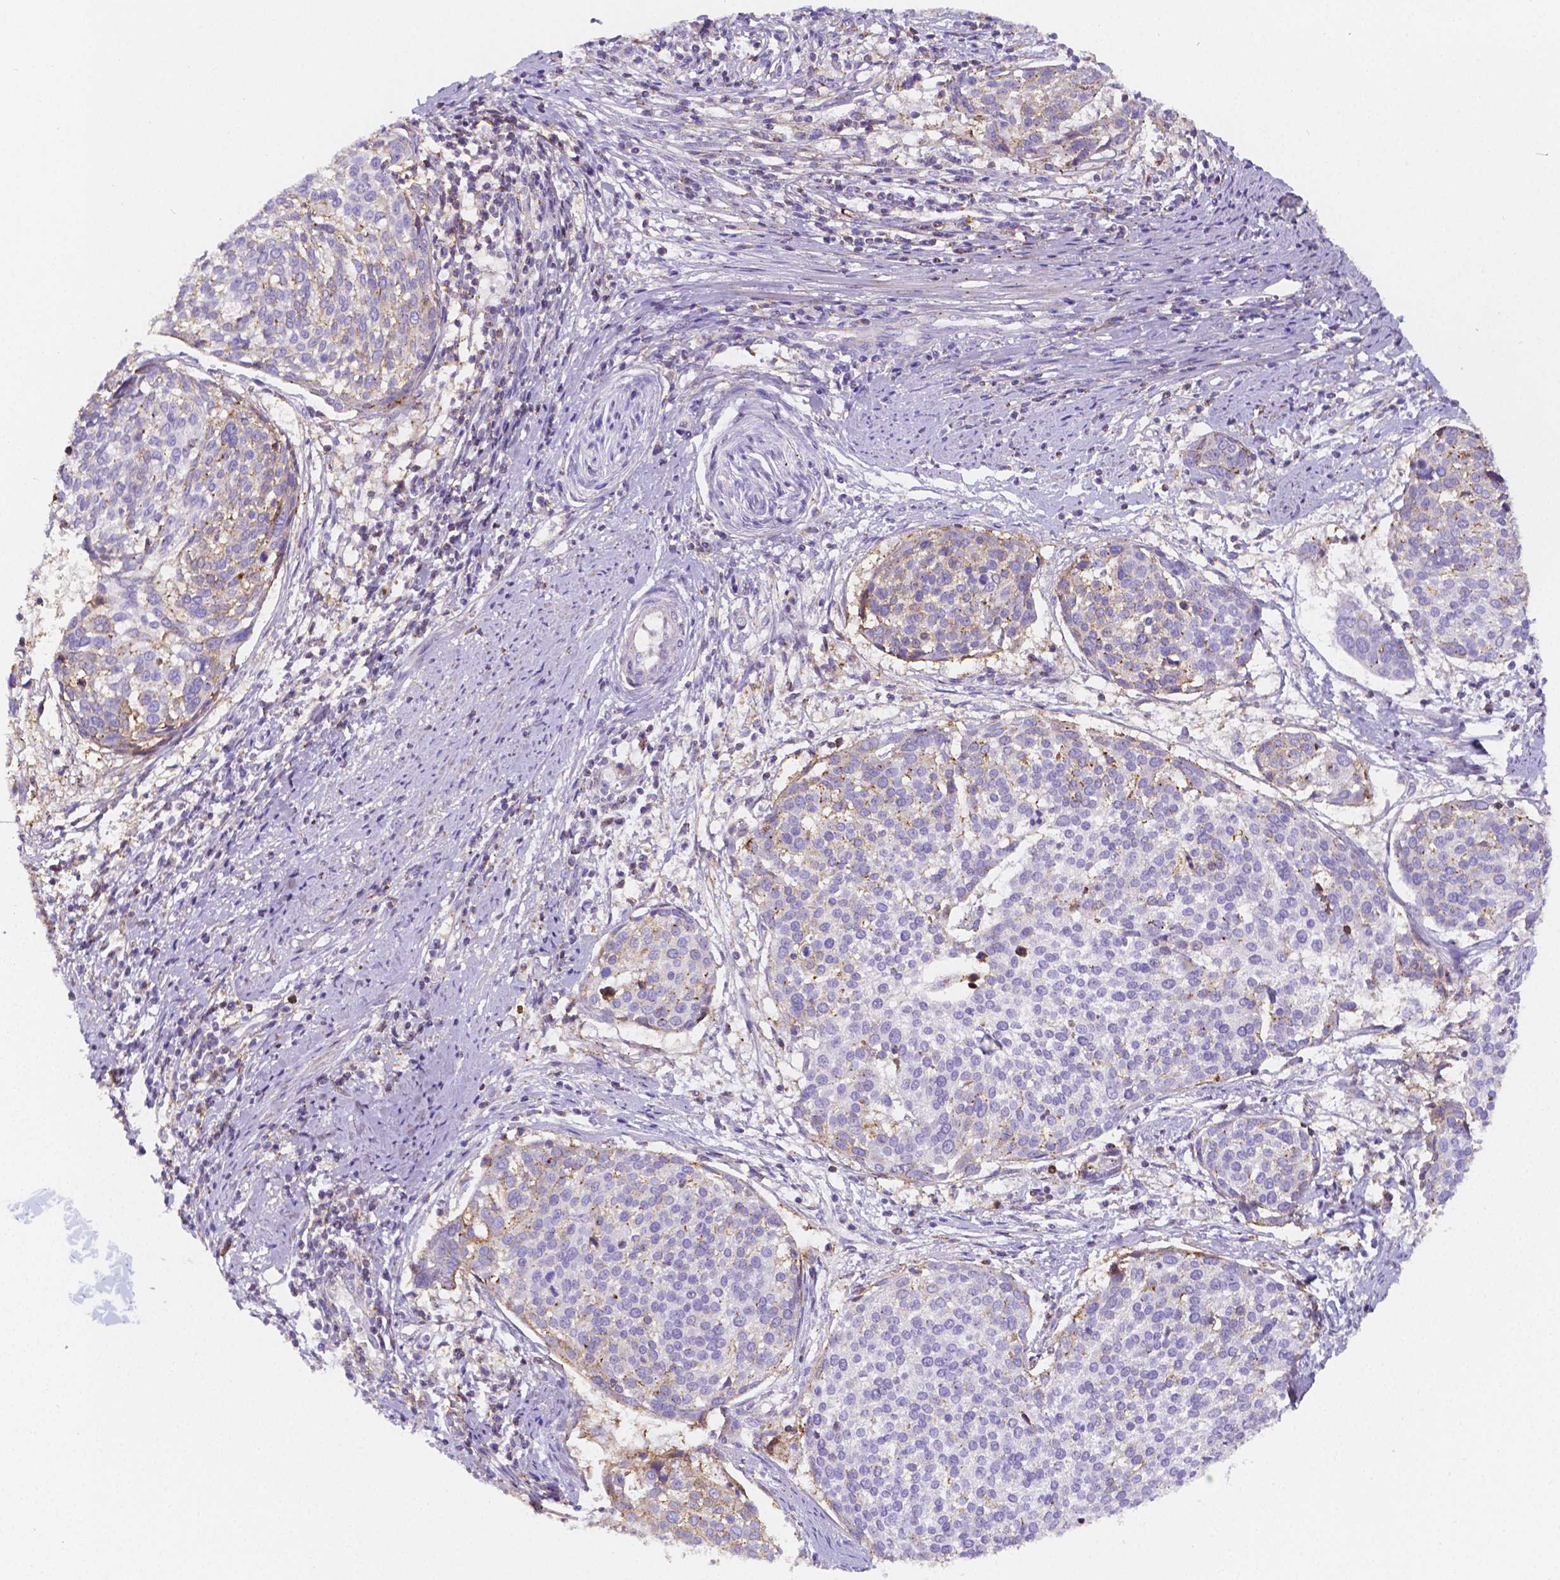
{"staining": {"intensity": "negative", "quantity": "none", "location": "none"}, "tissue": "cervical cancer", "cell_type": "Tumor cells", "image_type": "cancer", "snomed": [{"axis": "morphology", "description": "Squamous cell carcinoma, NOS"}, {"axis": "topography", "description": "Cervix"}], "caption": "High power microscopy image of an immunohistochemistry (IHC) photomicrograph of squamous cell carcinoma (cervical), revealing no significant expression in tumor cells. Brightfield microscopy of IHC stained with DAB (brown) and hematoxylin (blue), captured at high magnification.", "gene": "GABRD", "patient": {"sex": "female", "age": 39}}